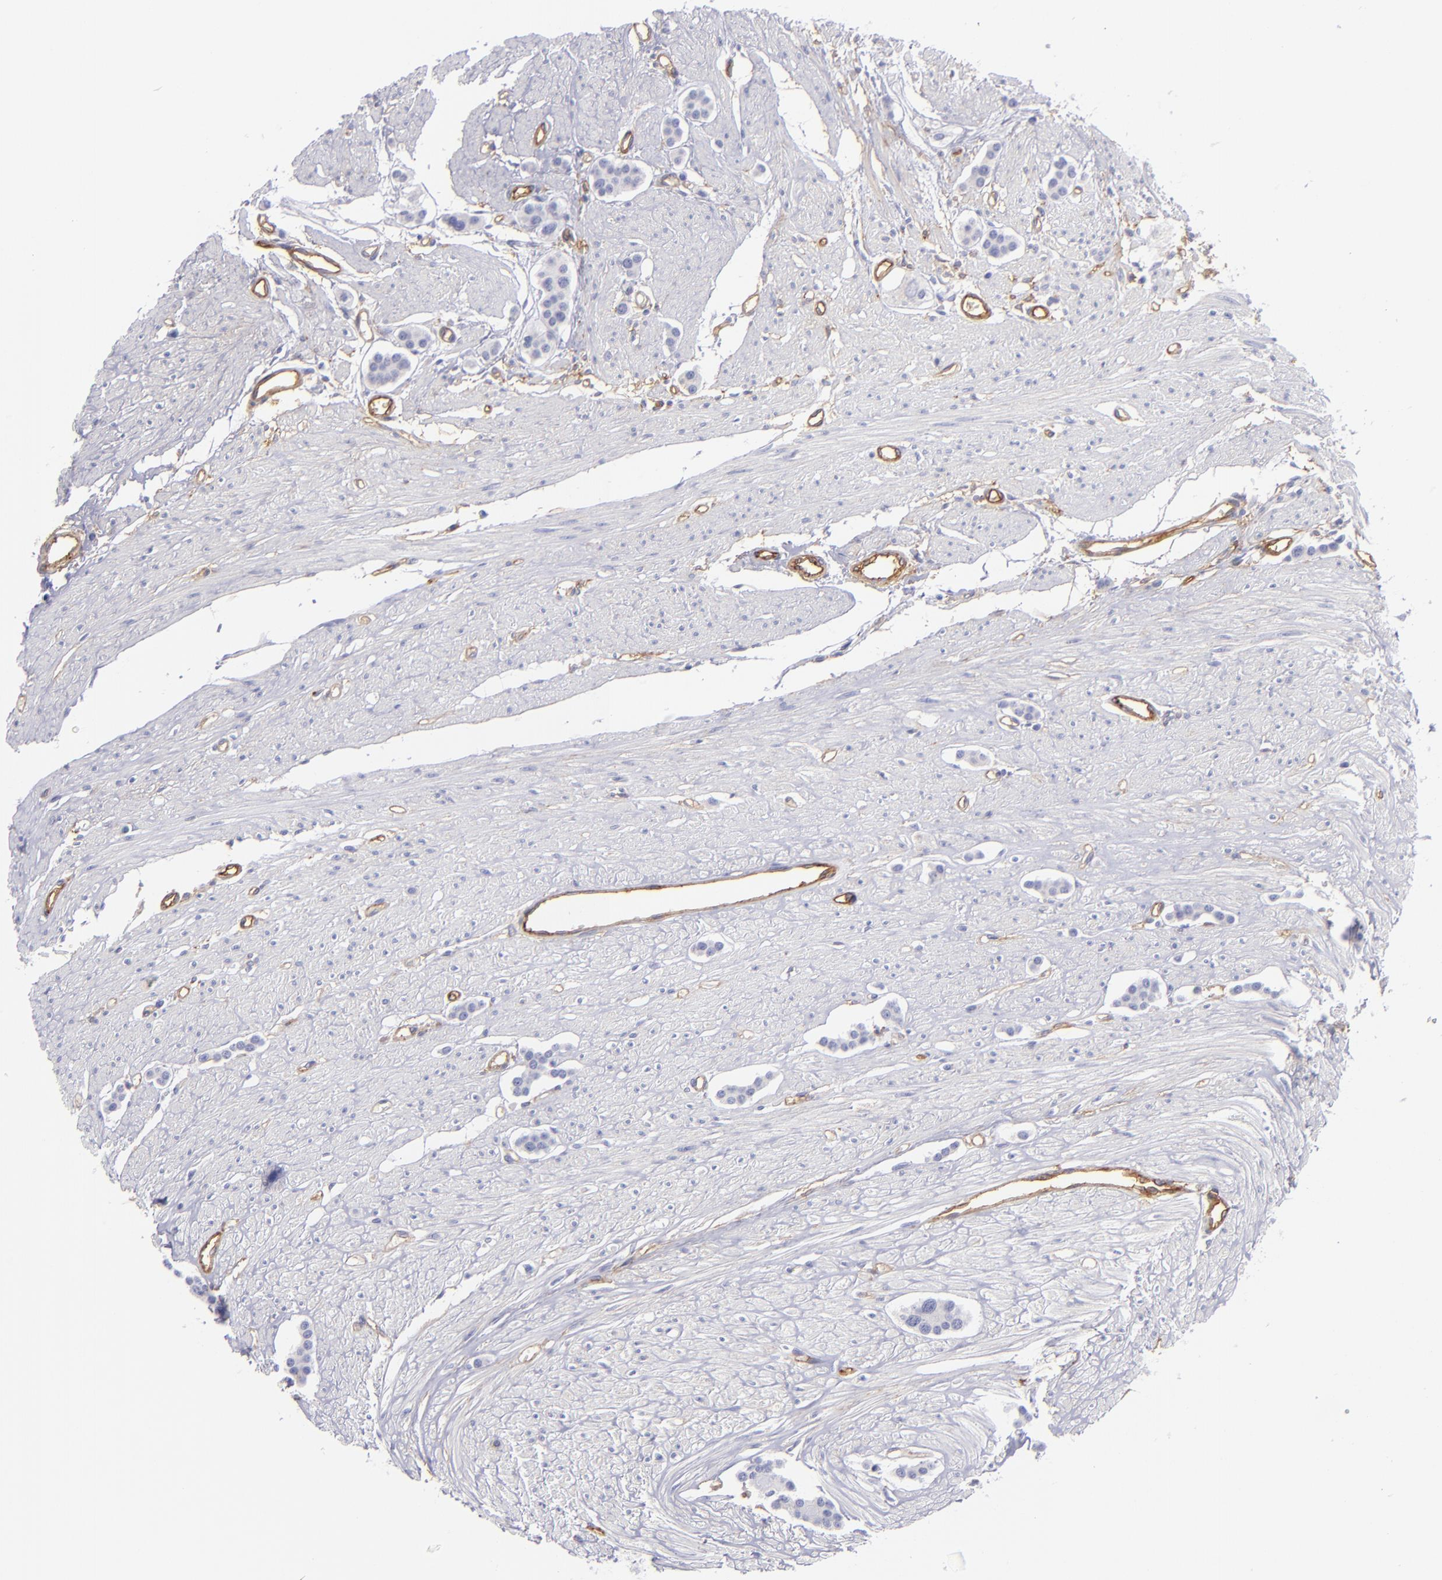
{"staining": {"intensity": "negative", "quantity": "none", "location": "none"}, "tissue": "carcinoid", "cell_type": "Tumor cells", "image_type": "cancer", "snomed": [{"axis": "morphology", "description": "Carcinoid, malignant, NOS"}, {"axis": "topography", "description": "Small intestine"}], "caption": "There is no significant staining in tumor cells of malignant carcinoid.", "gene": "ENTPD1", "patient": {"sex": "male", "age": 60}}